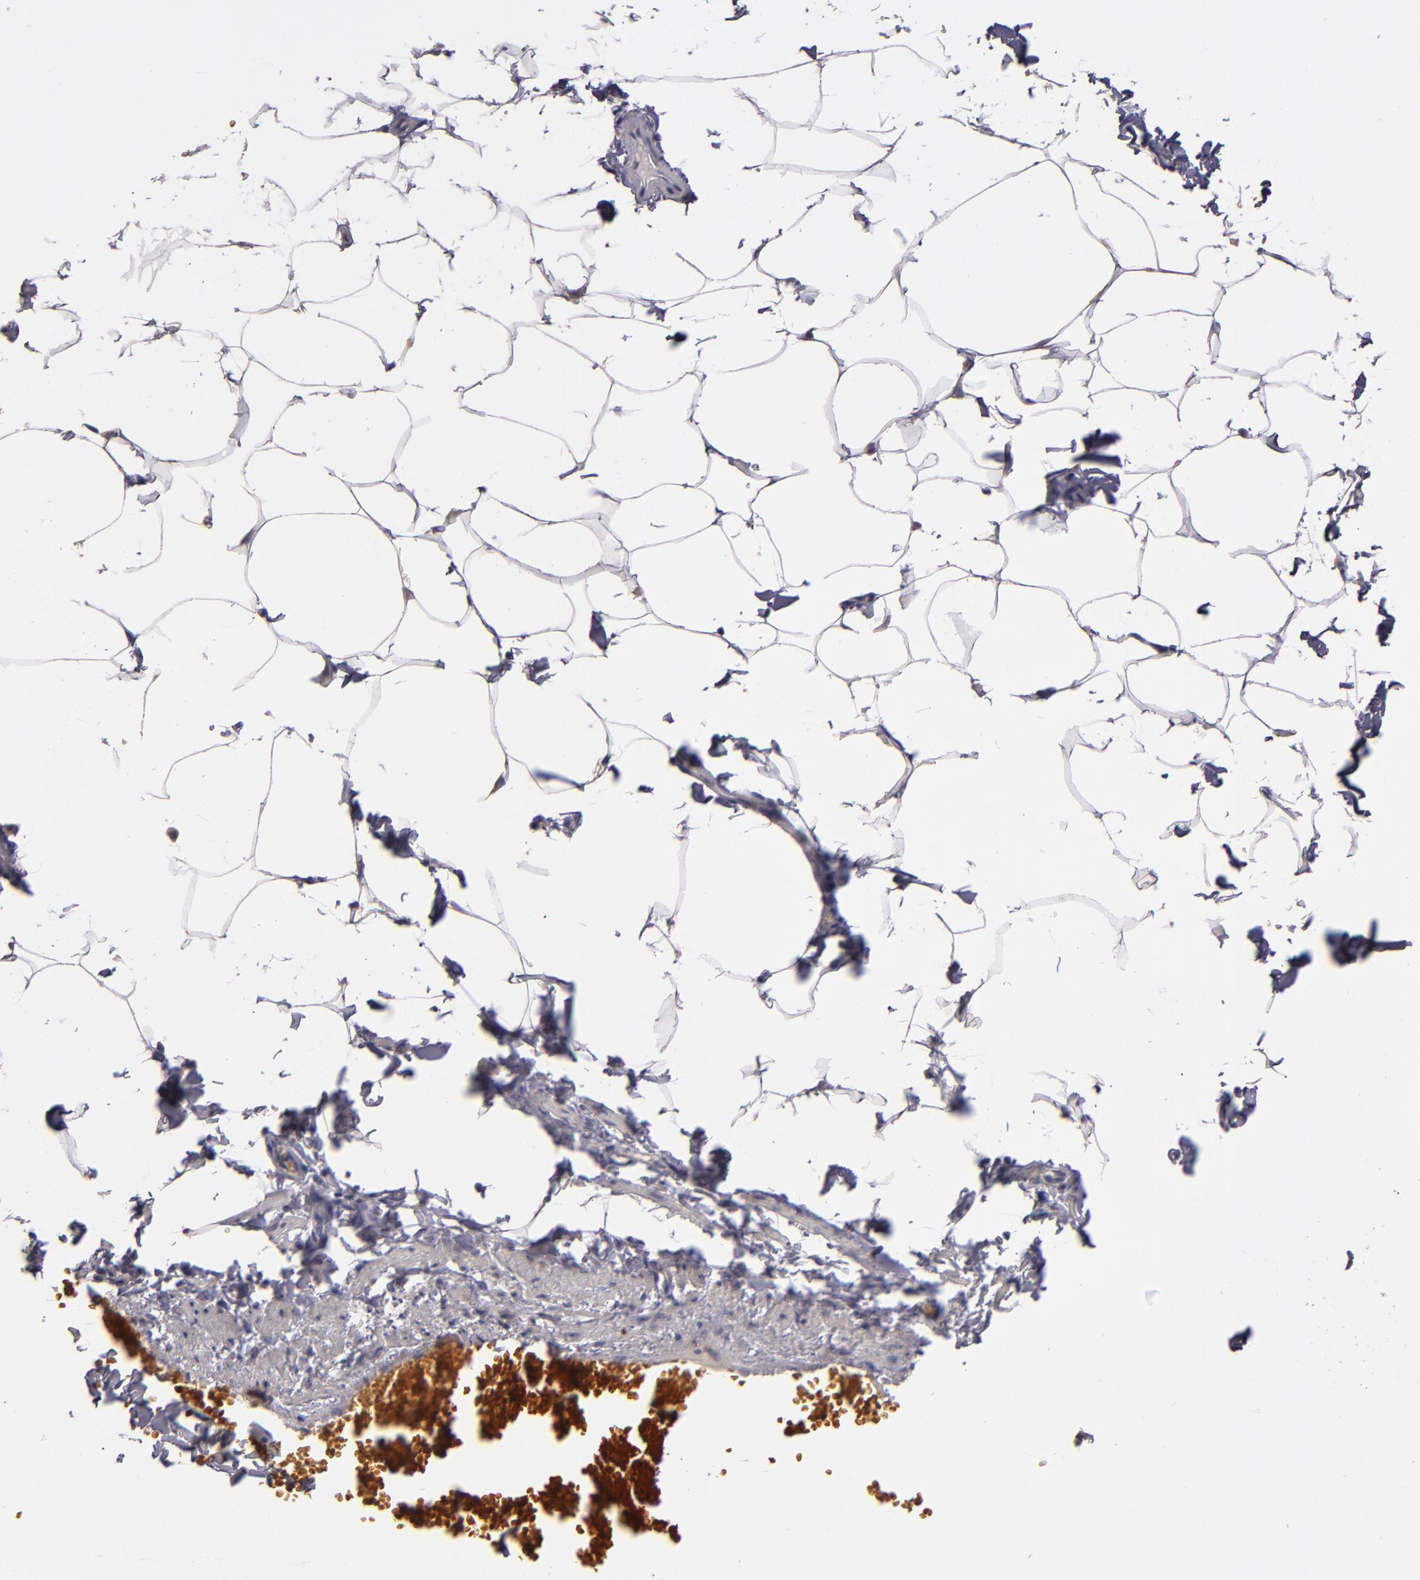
{"staining": {"intensity": "negative", "quantity": "none", "location": "none"}, "tissue": "adipose tissue", "cell_type": "Adipocytes", "image_type": "normal", "snomed": [{"axis": "morphology", "description": "Normal tissue, NOS"}, {"axis": "topography", "description": "Vascular tissue"}], "caption": "This histopathology image is of unremarkable adipose tissue stained with IHC to label a protein in brown with the nuclei are counter-stained blue. There is no positivity in adipocytes.", "gene": "CLTA", "patient": {"sex": "male", "age": 41}}